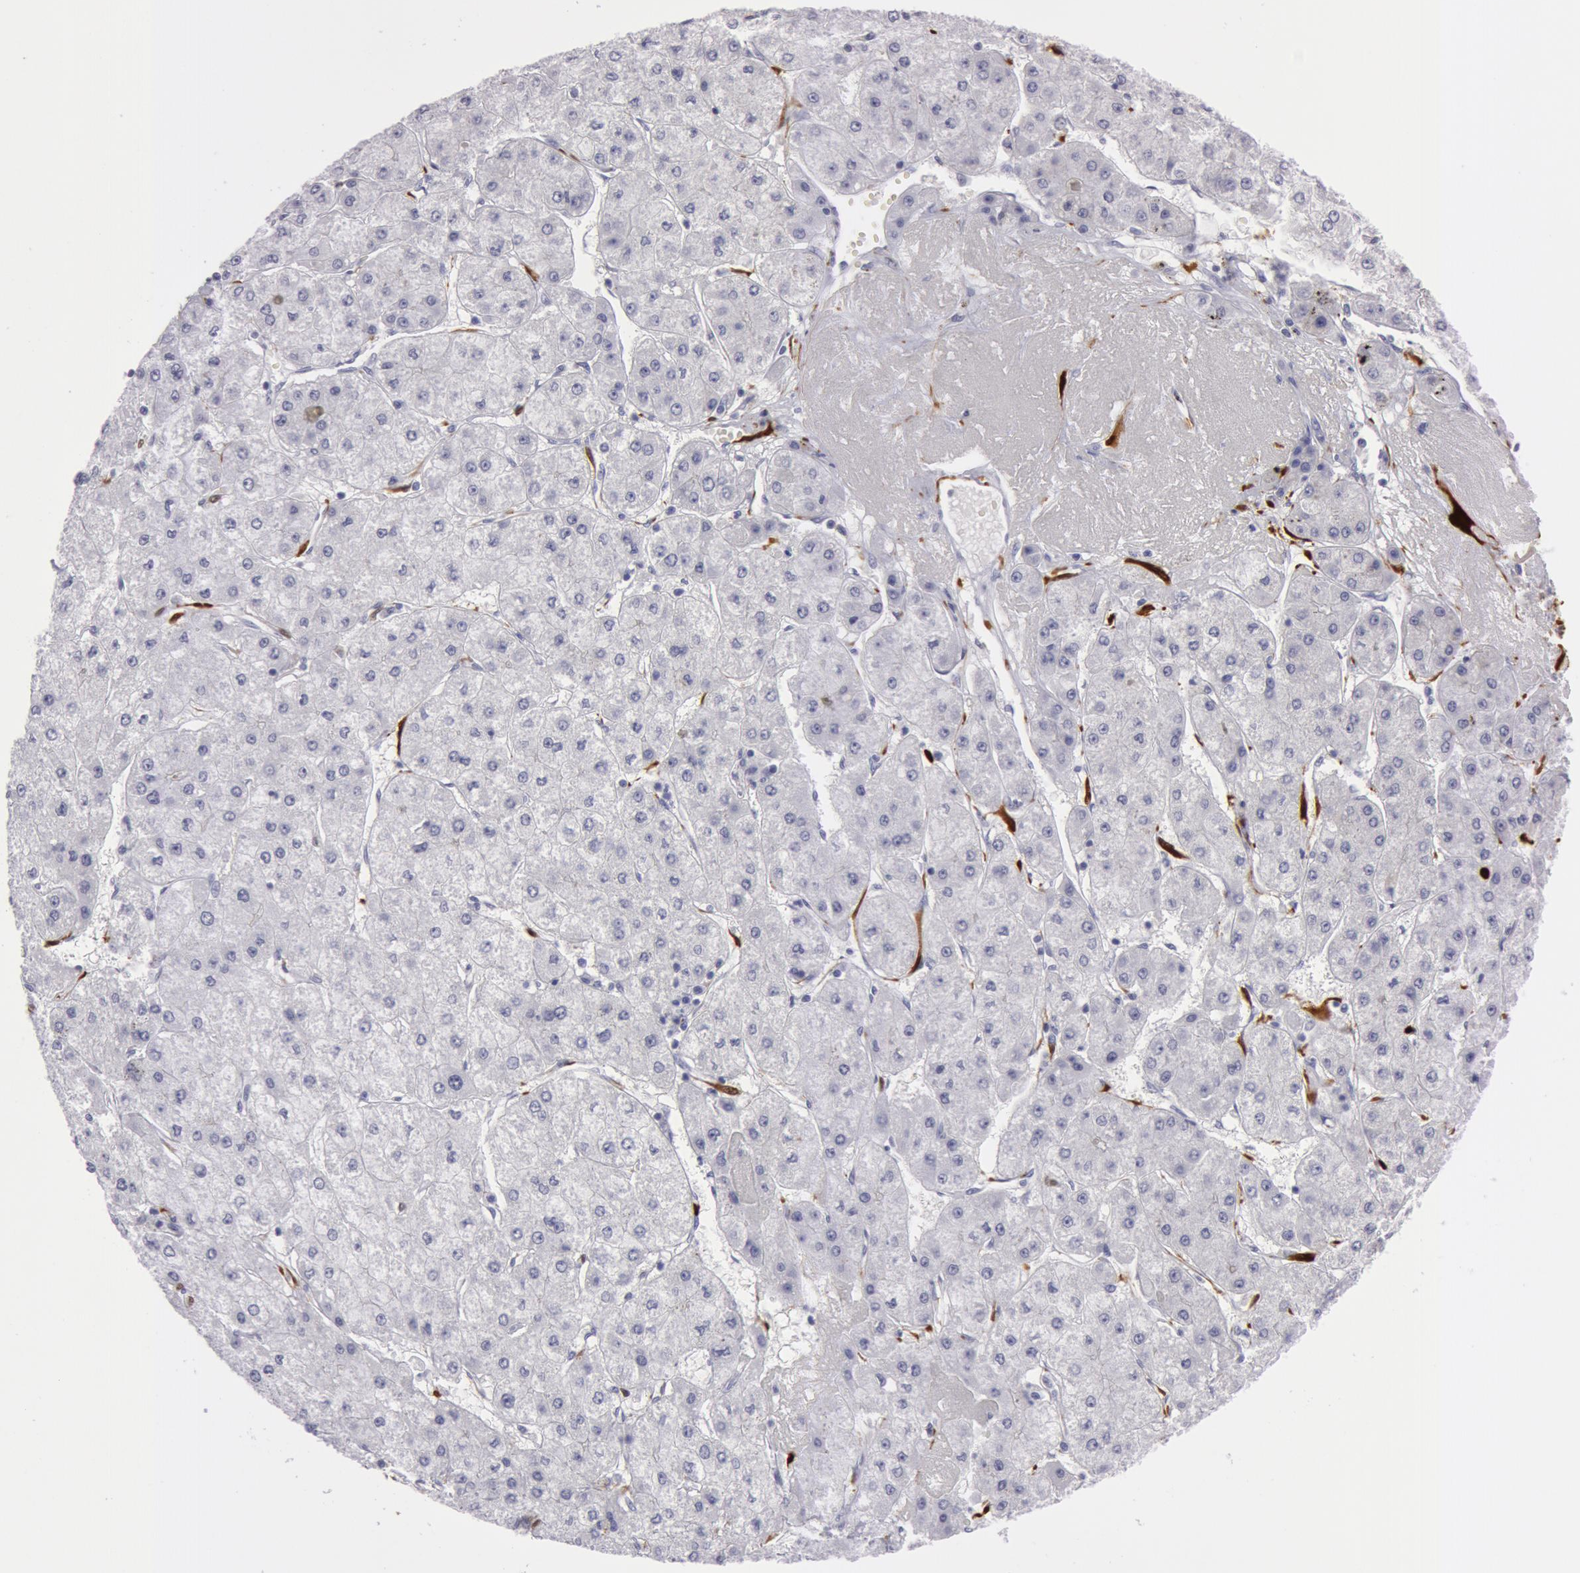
{"staining": {"intensity": "negative", "quantity": "none", "location": "none"}, "tissue": "liver cancer", "cell_type": "Tumor cells", "image_type": "cancer", "snomed": [{"axis": "morphology", "description": "Carcinoma, Hepatocellular, NOS"}, {"axis": "topography", "description": "Liver"}], "caption": "Immunohistochemistry (IHC) image of neoplastic tissue: human liver hepatocellular carcinoma stained with DAB demonstrates no significant protein staining in tumor cells. (DAB (3,3'-diaminobenzidine) immunohistochemistry (IHC) visualized using brightfield microscopy, high magnification).", "gene": "TAGLN", "patient": {"sex": "female", "age": 52}}